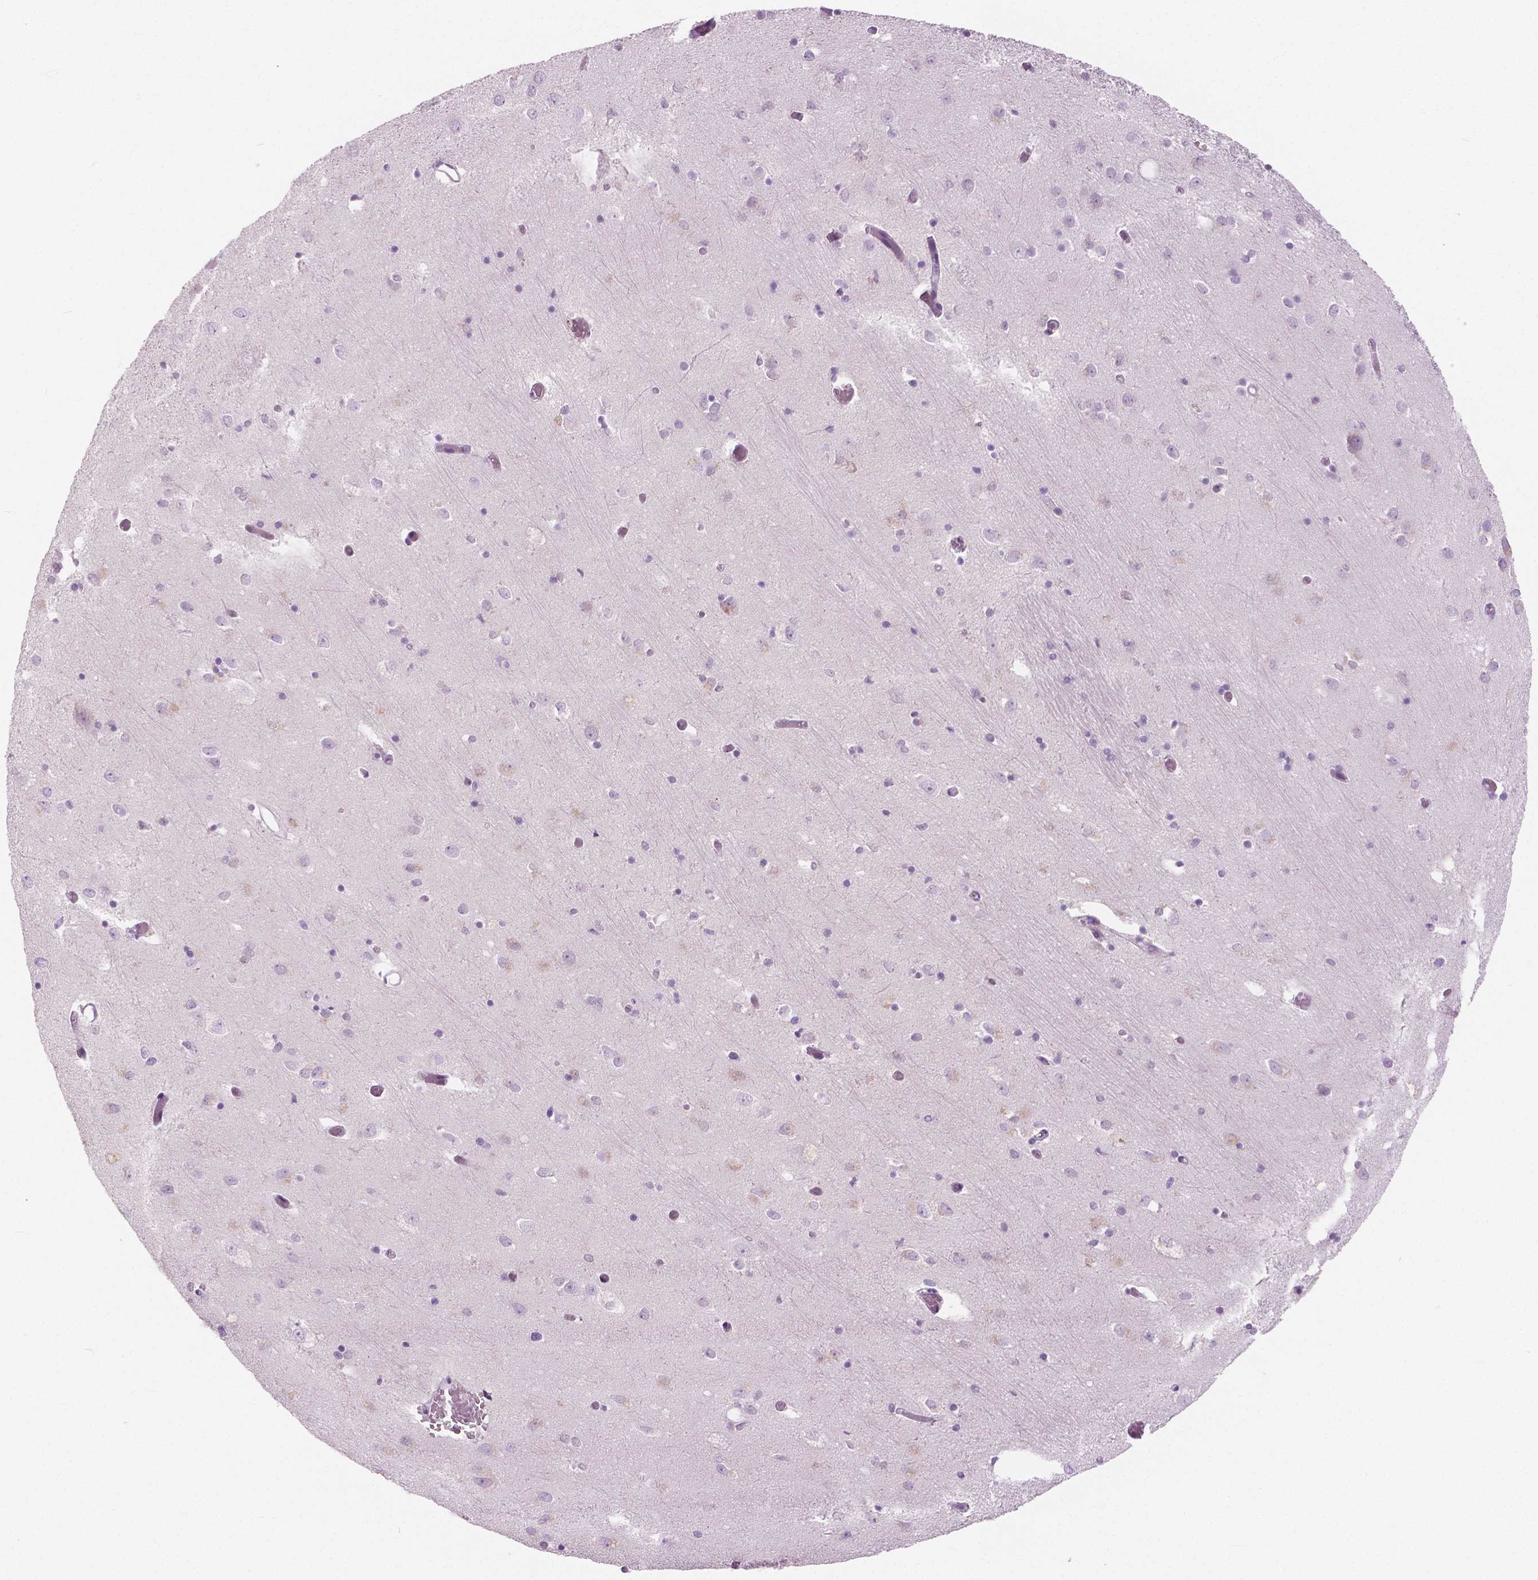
{"staining": {"intensity": "weak", "quantity": "<25%", "location": "cytoplasmic/membranous"}, "tissue": "caudate", "cell_type": "Glial cells", "image_type": "normal", "snomed": [{"axis": "morphology", "description": "Normal tissue, NOS"}, {"axis": "topography", "description": "Lateral ventricle wall"}, {"axis": "topography", "description": "Hippocampus"}], "caption": "The IHC micrograph has no significant expression in glial cells of caudate. (DAB IHC, high magnification).", "gene": "GALM", "patient": {"sex": "female", "age": 63}}